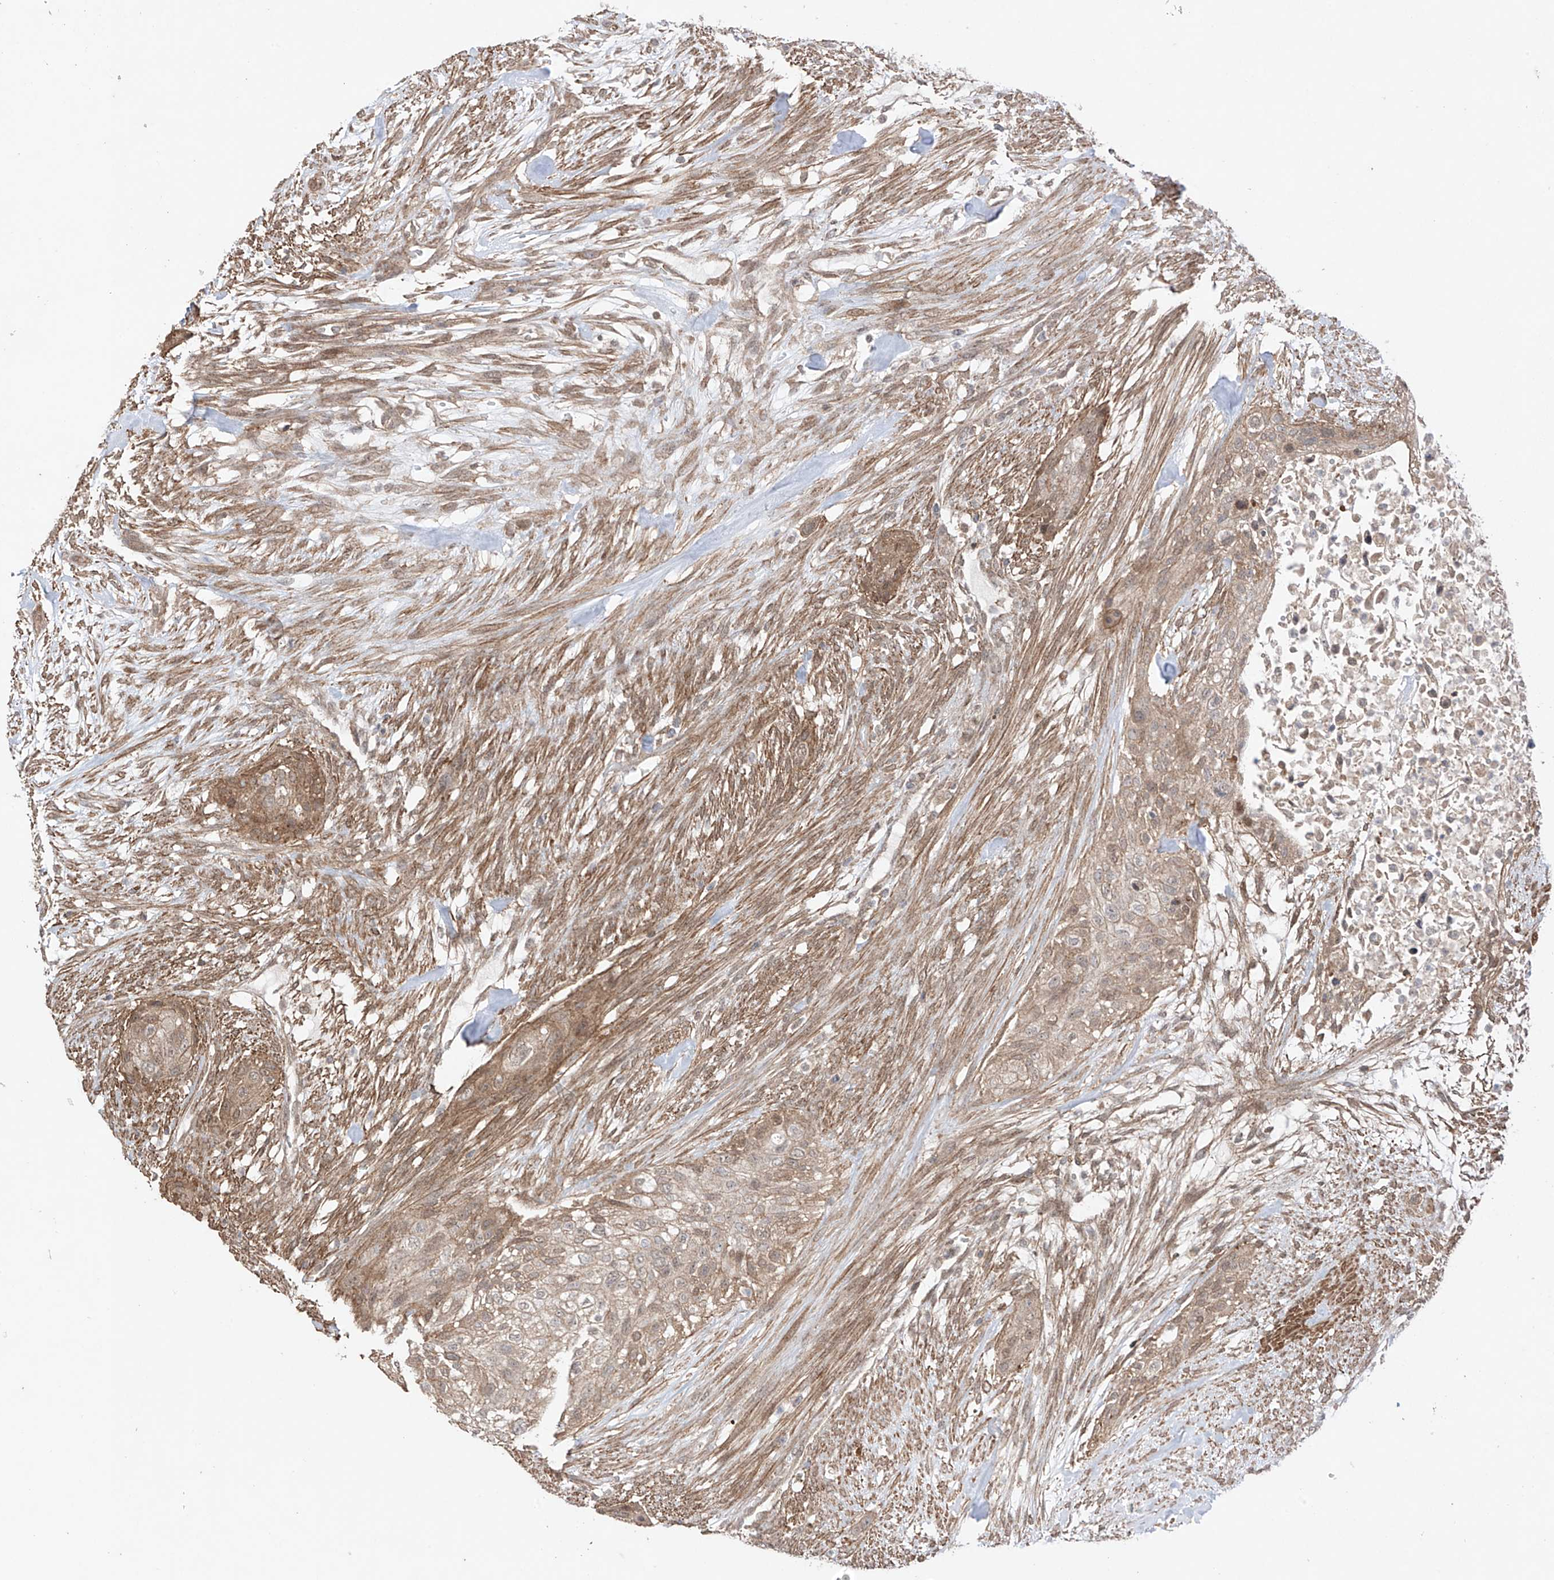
{"staining": {"intensity": "weak", "quantity": ">75%", "location": "cytoplasmic/membranous"}, "tissue": "urothelial cancer", "cell_type": "Tumor cells", "image_type": "cancer", "snomed": [{"axis": "morphology", "description": "Urothelial carcinoma, High grade"}, {"axis": "topography", "description": "Urinary bladder"}], "caption": "Protein staining of high-grade urothelial carcinoma tissue displays weak cytoplasmic/membranous positivity in about >75% of tumor cells.", "gene": "ABCD1", "patient": {"sex": "male", "age": 35}}